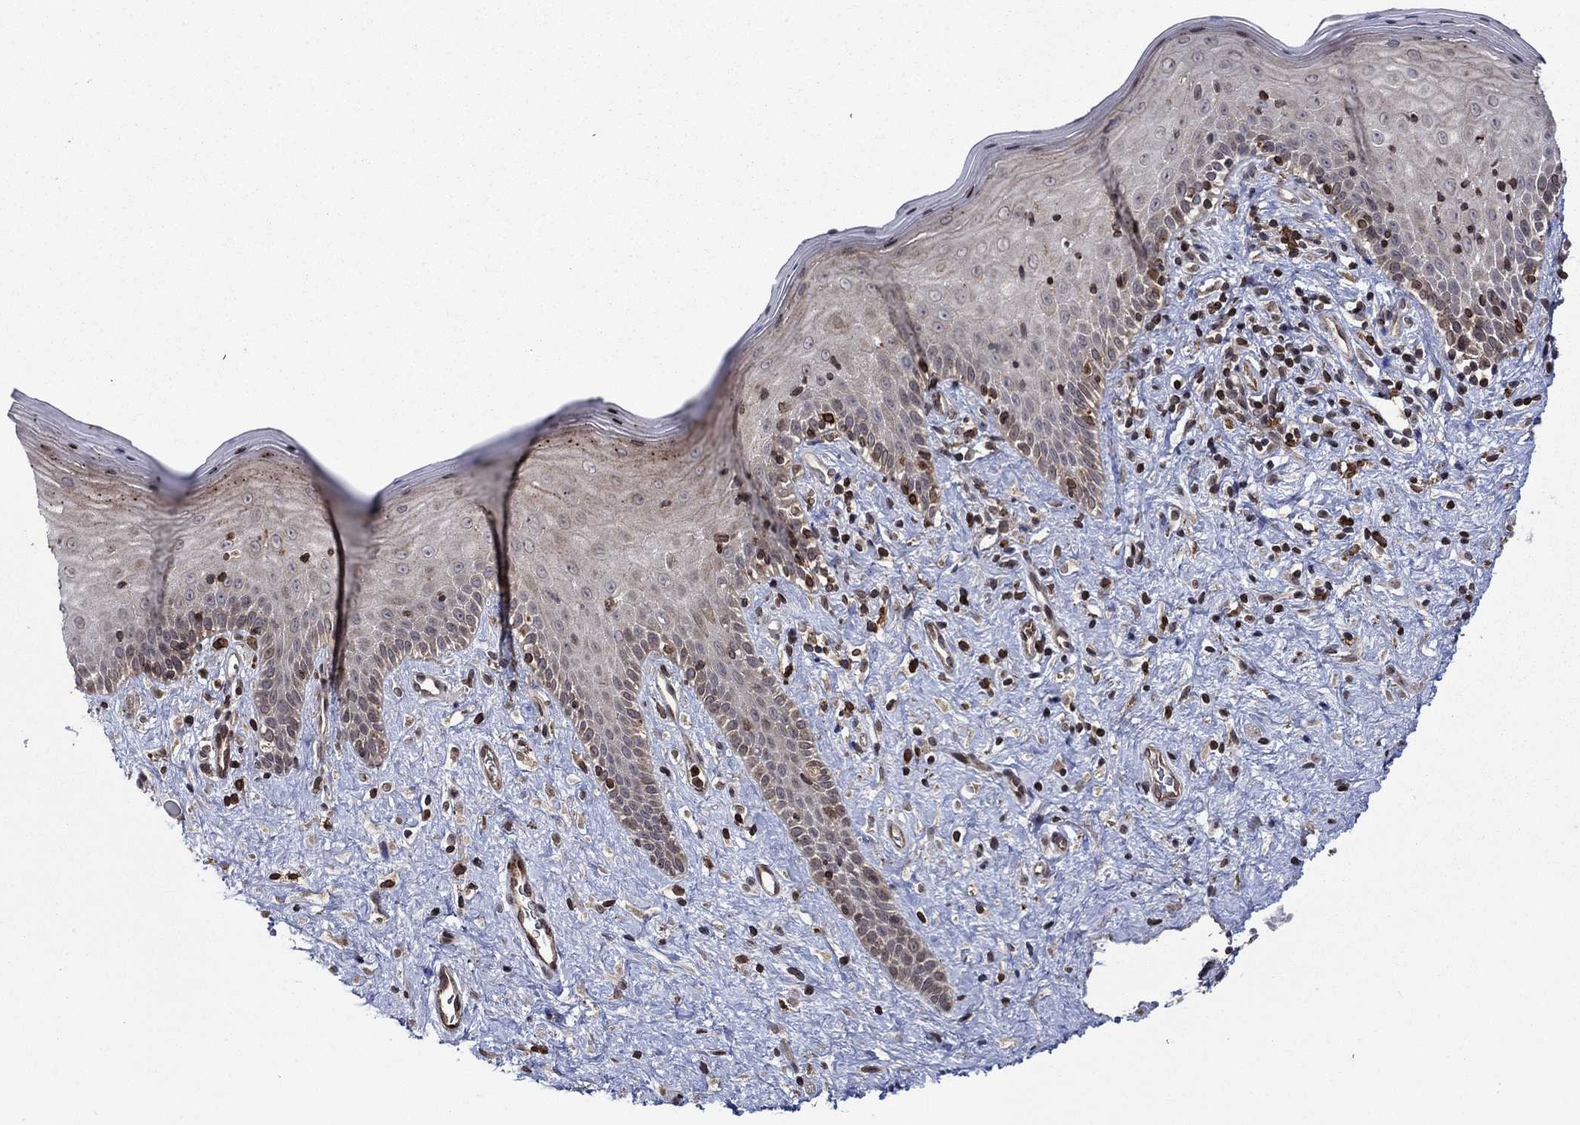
{"staining": {"intensity": "weak", "quantity": "25%-75%", "location": "cytoplasmic/membranous"}, "tissue": "vagina", "cell_type": "Squamous epithelial cells", "image_type": "normal", "snomed": [{"axis": "morphology", "description": "Normal tissue, NOS"}, {"axis": "topography", "description": "Vagina"}], "caption": "Protein analysis of benign vagina demonstrates weak cytoplasmic/membranous staining in about 25%-75% of squamous epithelial cells. Using DAB (3,3'-diaminobenzidine) (brown) and hematoxylin (blue) stains, captured at high magnification using brightfield microscopy.", "gene": "DHRS7", "patient": {"sex": "female", "age": 47}}